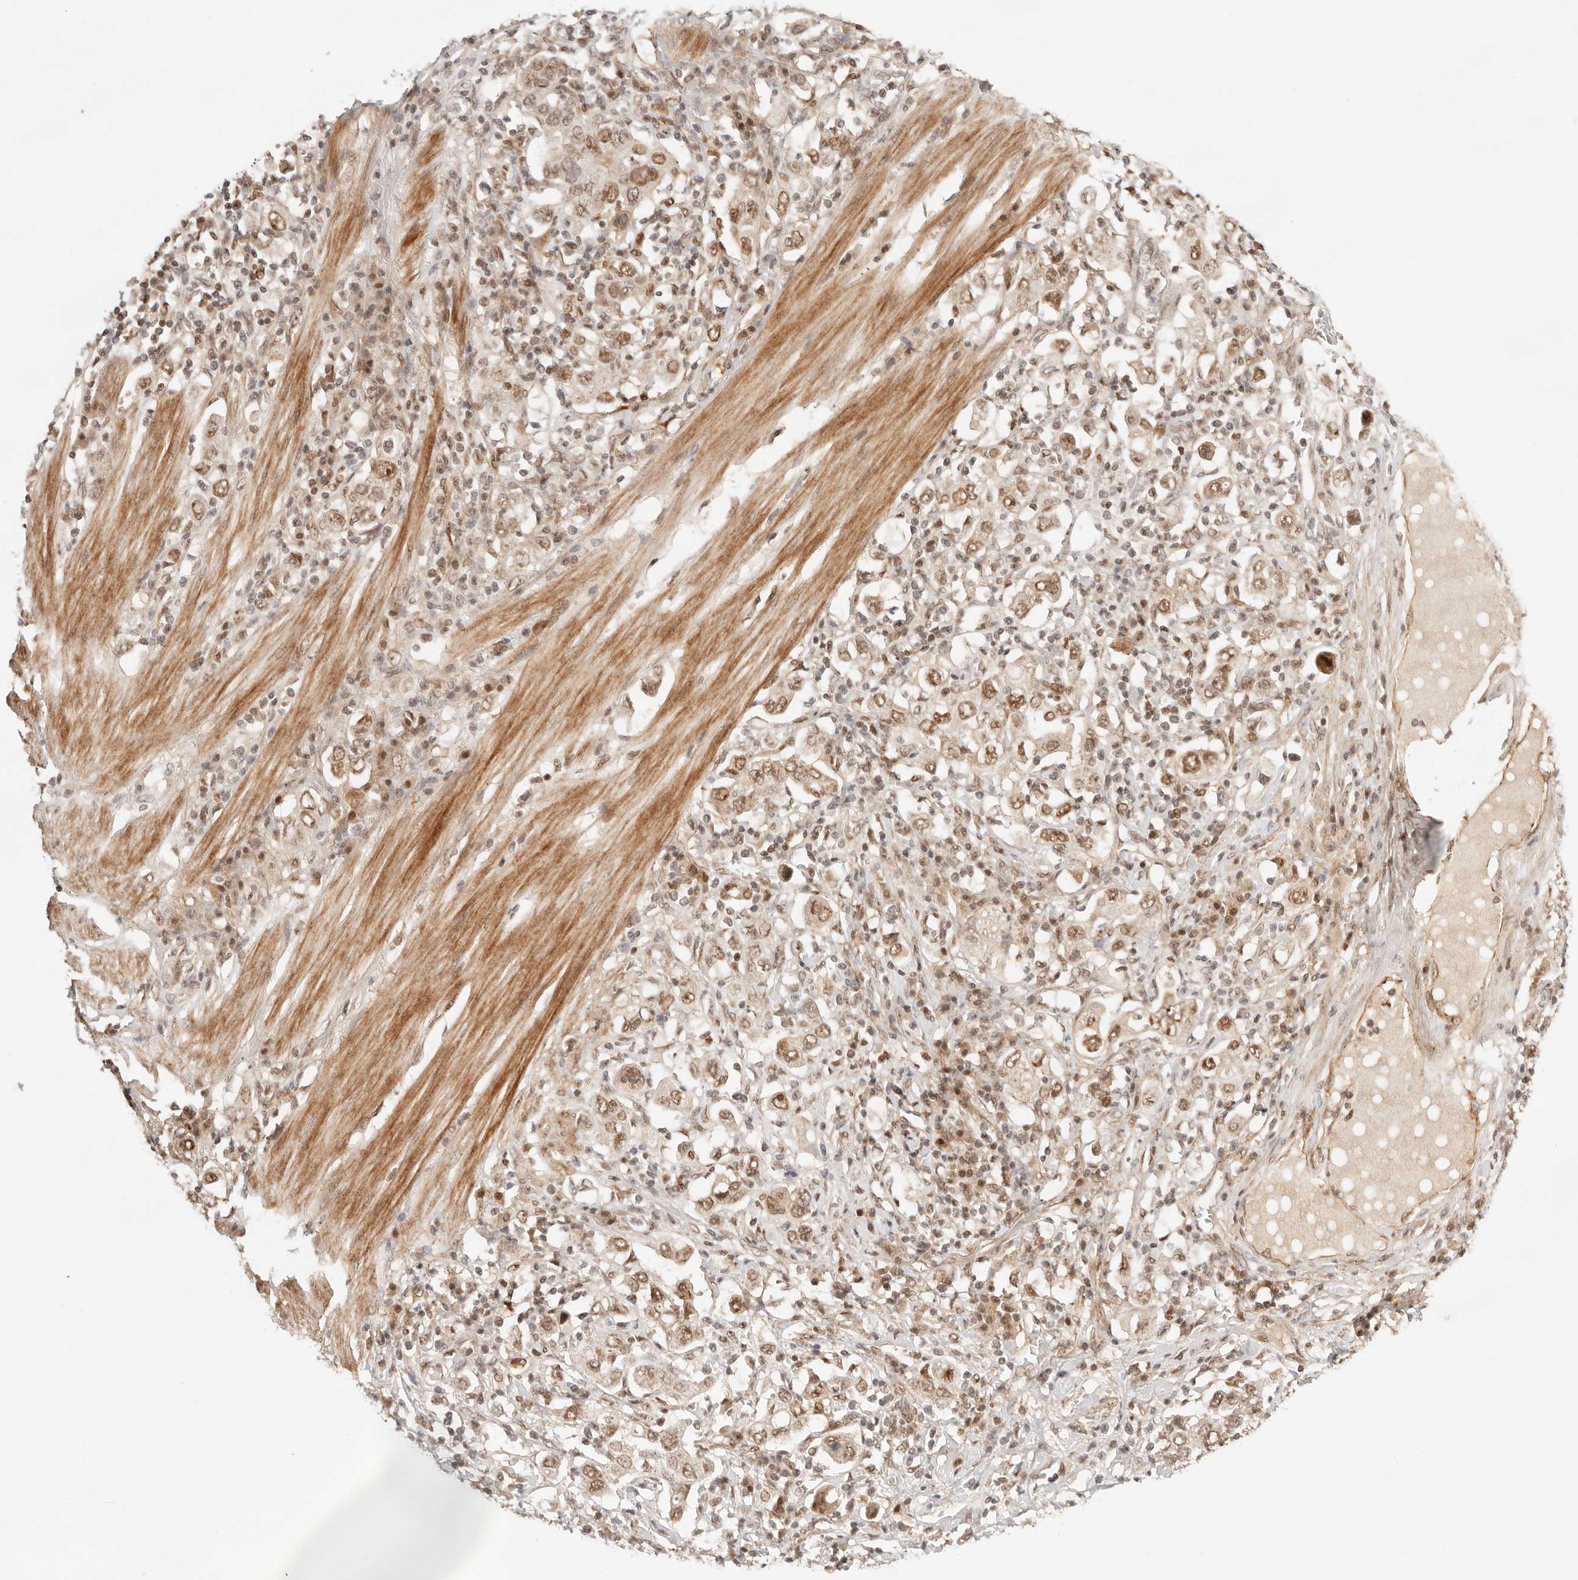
{"staining": {"intensity": "moderate", "quantity": ">75%", "location": "nuclear"}, "tissue": "stomach cancer", "cell_type": "Tumor cells", "image_type": "cancer", "snomed": [{"axis": "morphology", "description": "Adenocarcinoma, NOS"}, {"axis": "topography", "description": "Stomach, upper"}], "caption": "Human stomach cancer stained with a protein marker exhibits moderate staining in tumor cells.", "gene": "GTF2E2", "patient": {"sex": "male", "age": 62}}